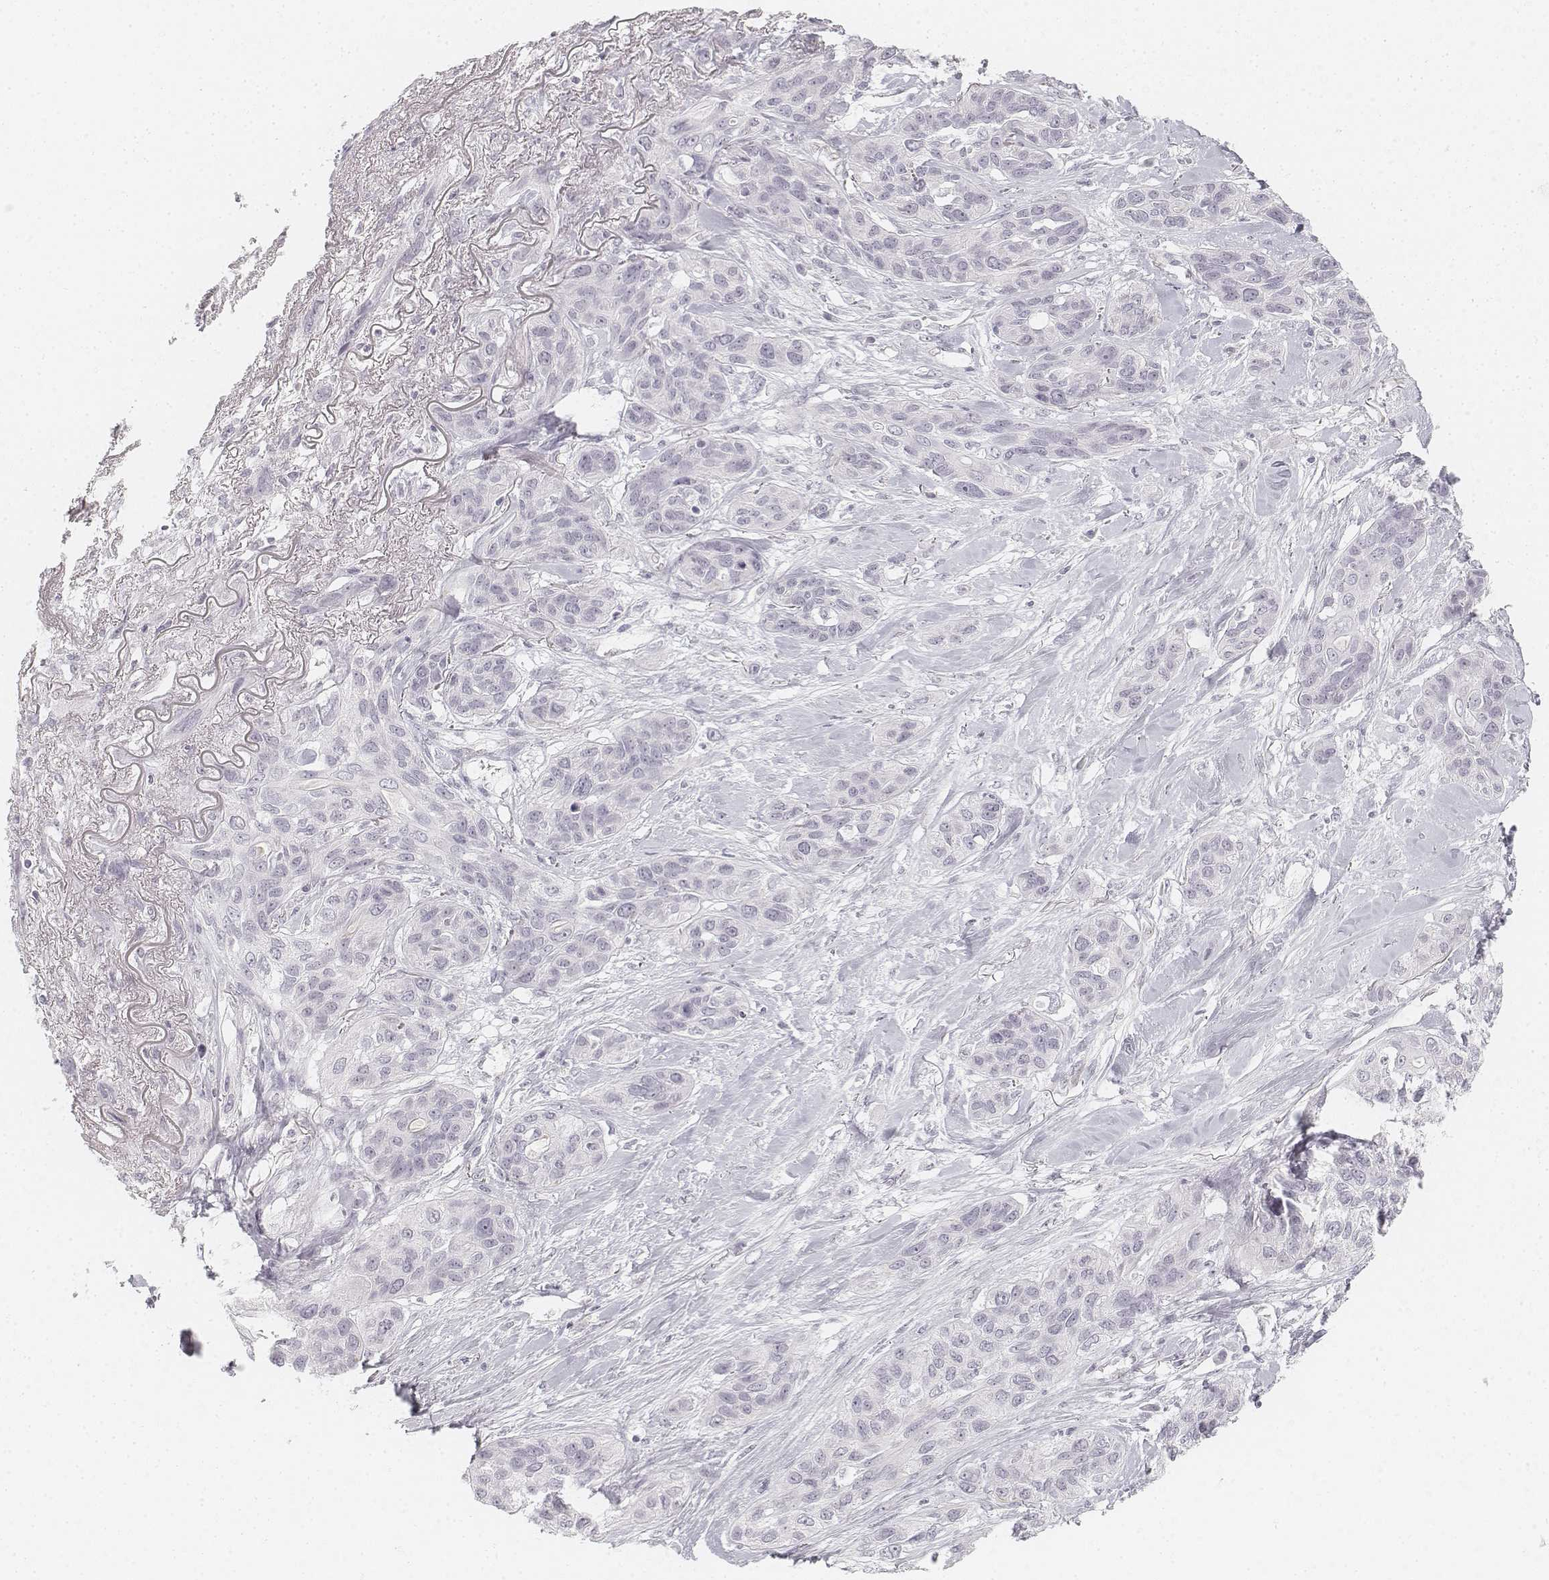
{"staining": {"intensity": "negative", "quantity": "none", "location": "none"}, "tissue": "lung cancer", "cell_type": "Tumor cells", "image_type": "cancer", "snomed": [{"axis": "morphology", "description": "Squamous cell carcinoma, NOS"}, {"axis": "topography", "description": "Lung"}], "caption": "IHC micrograph of lung cancer stained for a protein (brown), which demonstrates no staining in tumor cells. (DAB (3,3'-diaminobenzidine) immunohistochemistry (IHC) visualized using brightfield microscopy, high magnification).", "gene": "KRTAP2-1", "patient": {"sex": "female", "age": 70}}